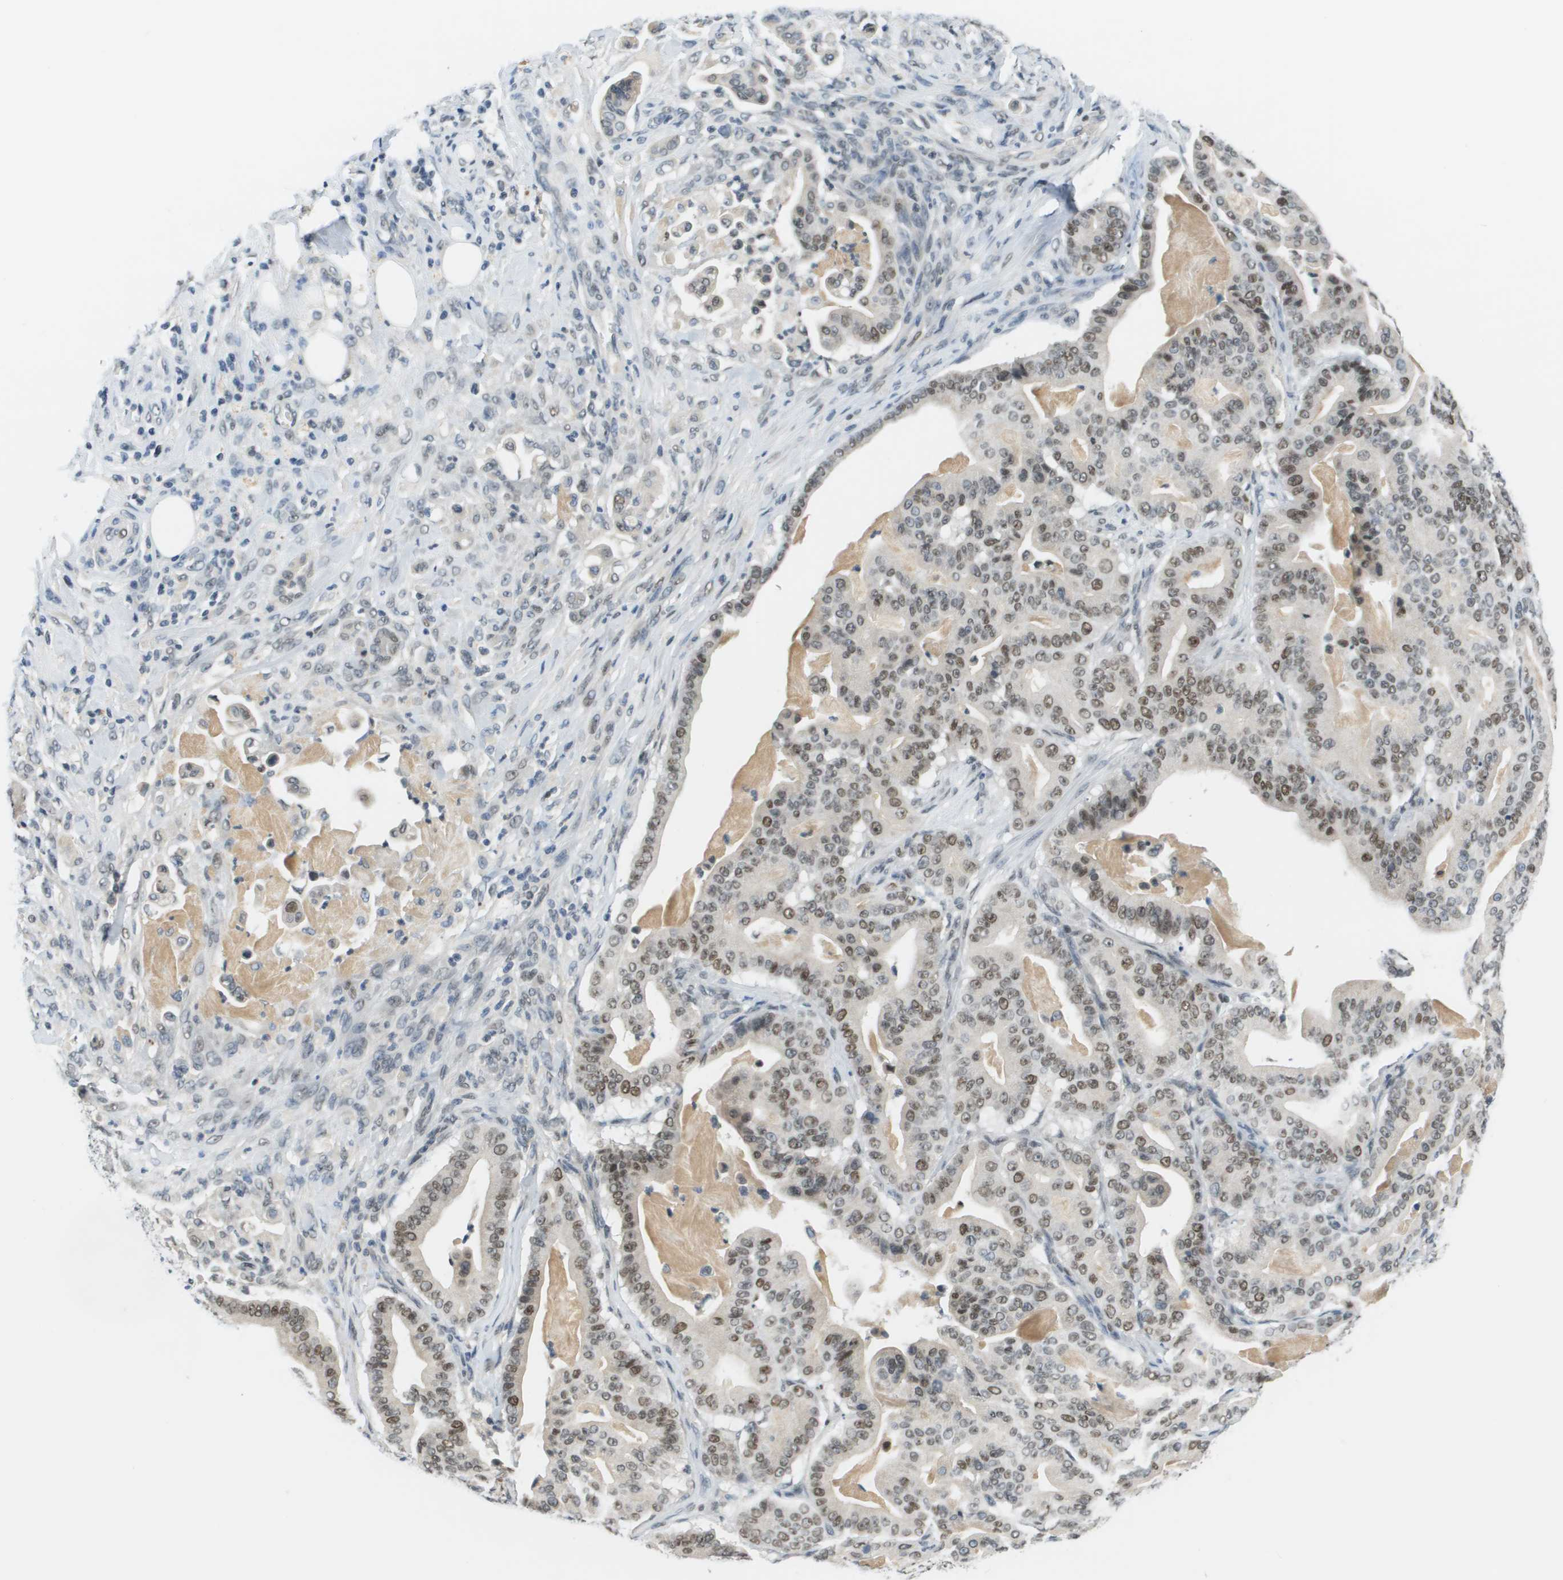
{"staining": {"intensity": "moderate", "quantity": ">75%", "location": "nuclear"}, "tissue": "pancreatic cancer", "cell_type": "Tumor cells", "image_type": "cancer", "snomed": [{"axis": "morphology", "description": "Adenocarcinoma, NOS"}, {"axis": "topography", "description": "Pancreas"}], "caption": "DAB immunohistochemical staining of human pancreatic adenocarcinoma demonstrates moderate nuclear protein expression in approximately >75% of tumor cells.", "gene": "CBX5", "patient": {"sex": "male", "age": 63}}